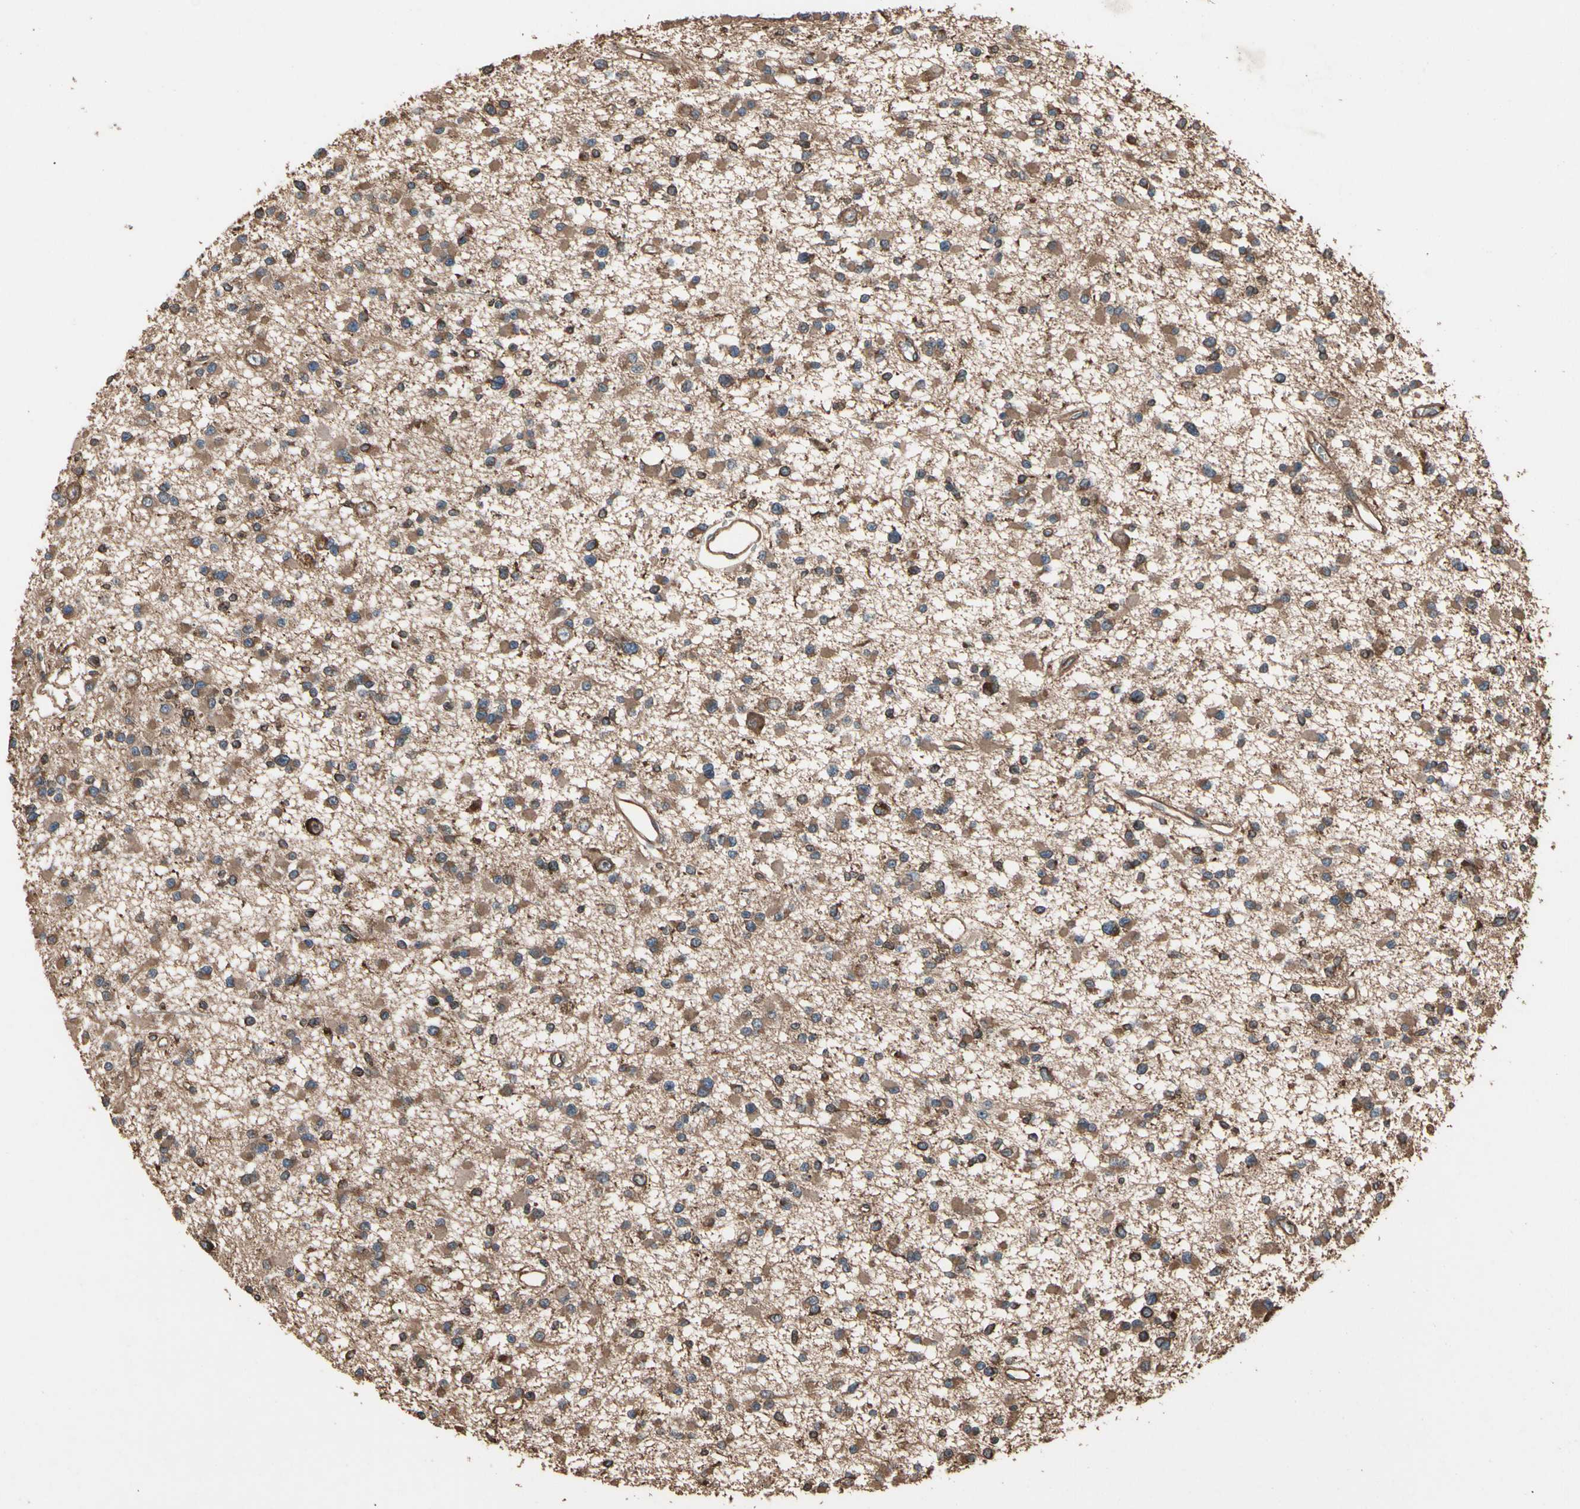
{"staining": {"intensity": "moderate", "quantity": ">75%", "location": "cytoplasmic/membranous"}, "tissue": "glioma", "cell_type": "Tumor cells", "image_type": "cancer", "snomed": [{"axis": "morphology", "description": "Glioma, malignant, Low grade"}, {"axis": "topography", "description": "Brain"}], "caption": "Protein expression analysis of glioma exhibits moderate cytoplasmic/membranous expression in about >75% of tumor cells. The staining was performed using DAB (3,3'-diaminobenzidine) to visualize the protein expression in brown, while the nuclei were stained in blue with hematoxylin (Magnification: 20x).", "gene": "AGBL2", "patient": {"sex": "female", "age": 22}}